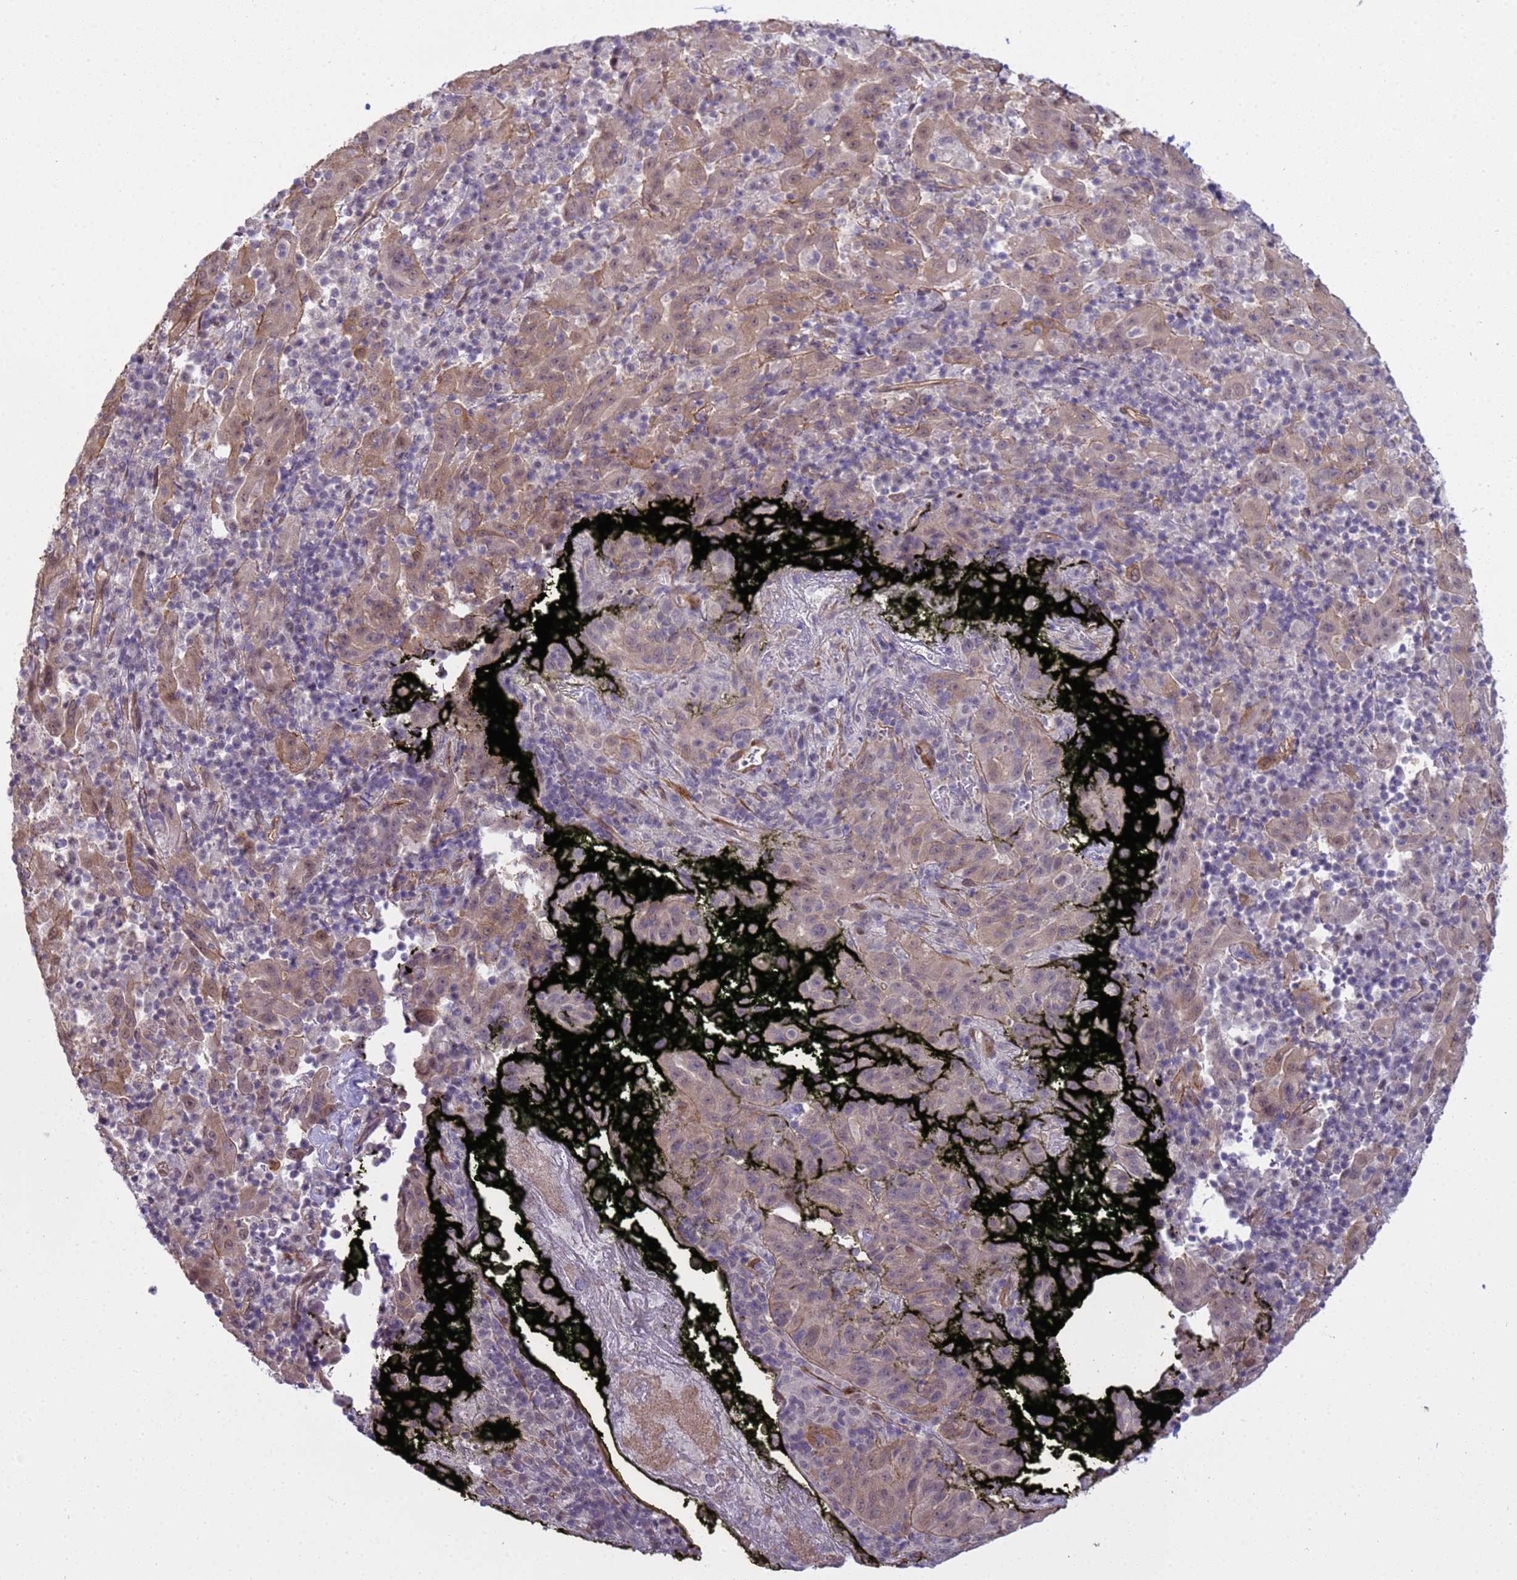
{"staining": {"intensity": "weak", "quantity": ">75%", "location": "cytoplasmic/membranous"}, "tissue": "pancreatic cancer", "cell_type": "Tumor cells", "image_type": "cancer", "snomed": [{"axis": "morphology", "description": "Adenocarcinoma, NOS"}, {"axis": "topography", "description": "Pancreas"}], "caption": "DAB immunohistochemical staining of adenocarcinoma (pancreatic) demonstrates weak cytoplasmic/membranous protein positivity in about >75% of tumor cells.", "gene": "ITGB4", "patient": {"sex": "male", "age": 63}}